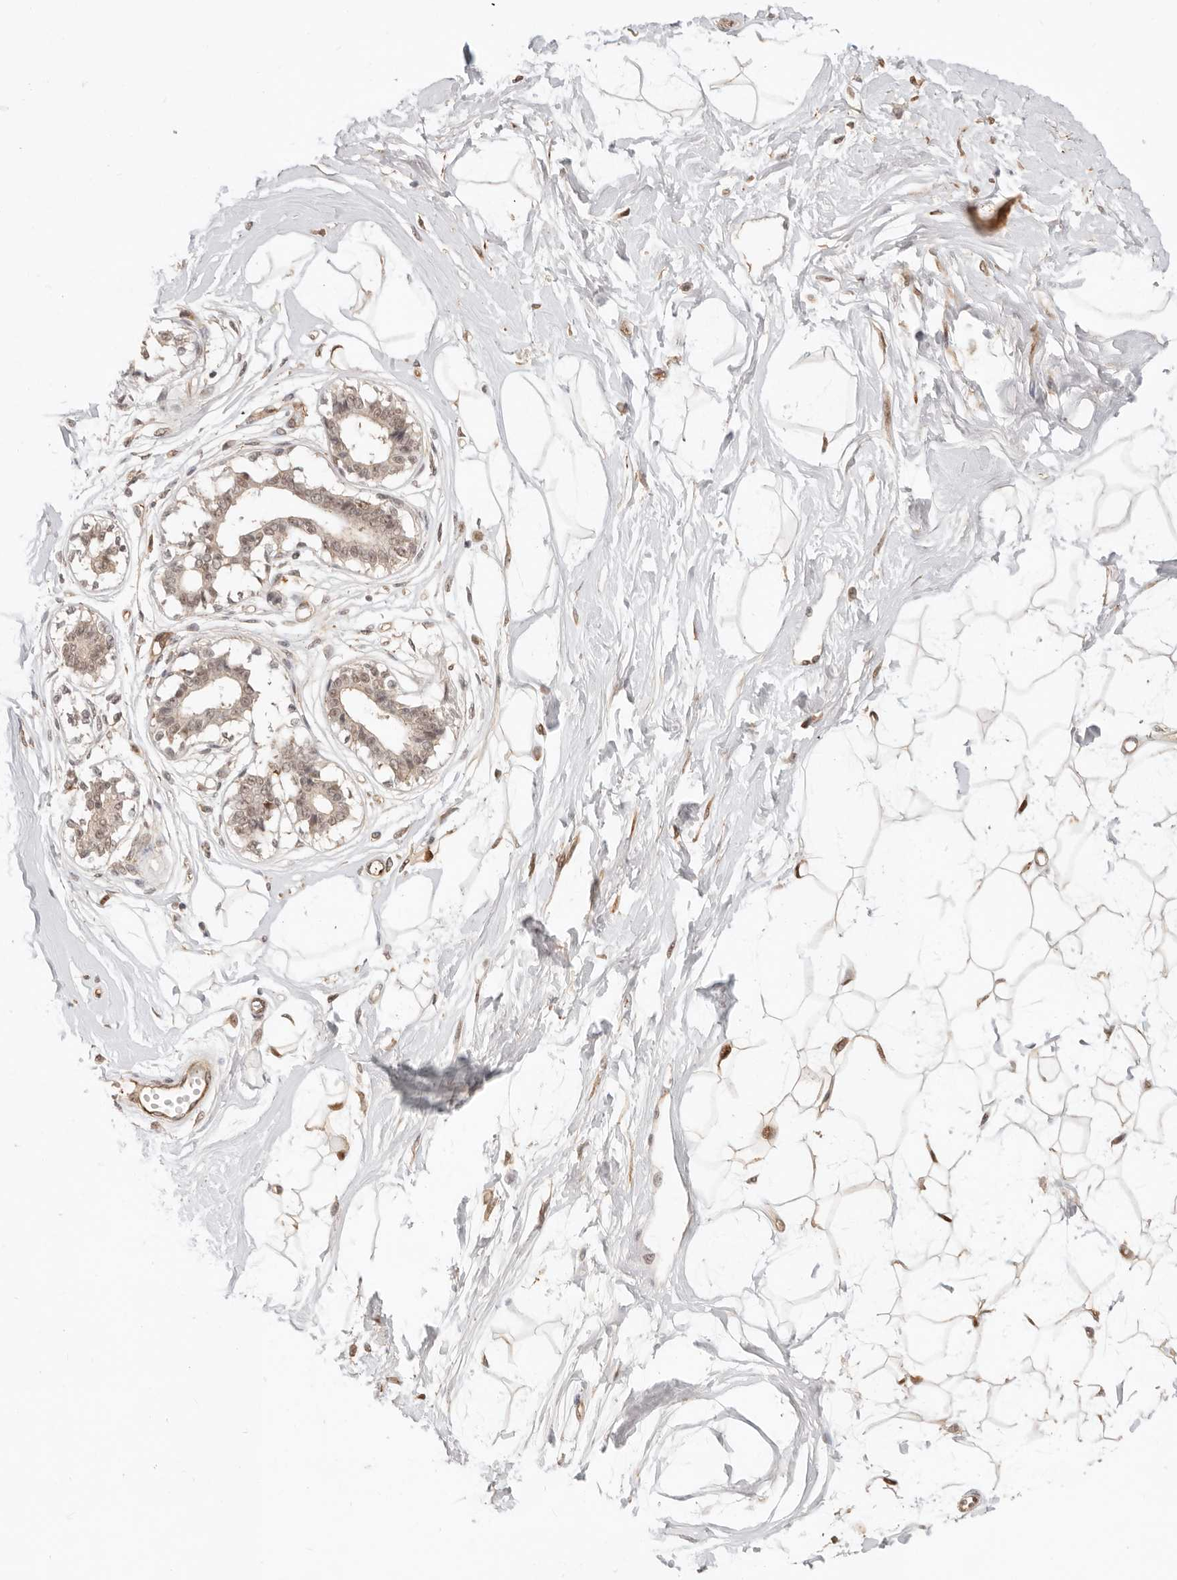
{"staining": {"intensity": "moderate", "quantity": ">75%", "location": "nuclear"}, "tissue": "breast", "cell_type": "Adipocytes", "image_type": "normal", "snomed": [{"axis": "morphology", "description": "Normal tissue, NOS"}, {"axis": "topography", "description": "Breast"}], "caption": "The histopathology image demonstrates staining of benign breast, revealing moderate nuclear protein expression (brown color) within adipocytes.", "gene": "HEXD", "patient": {"sex": "female", "age": 45}}